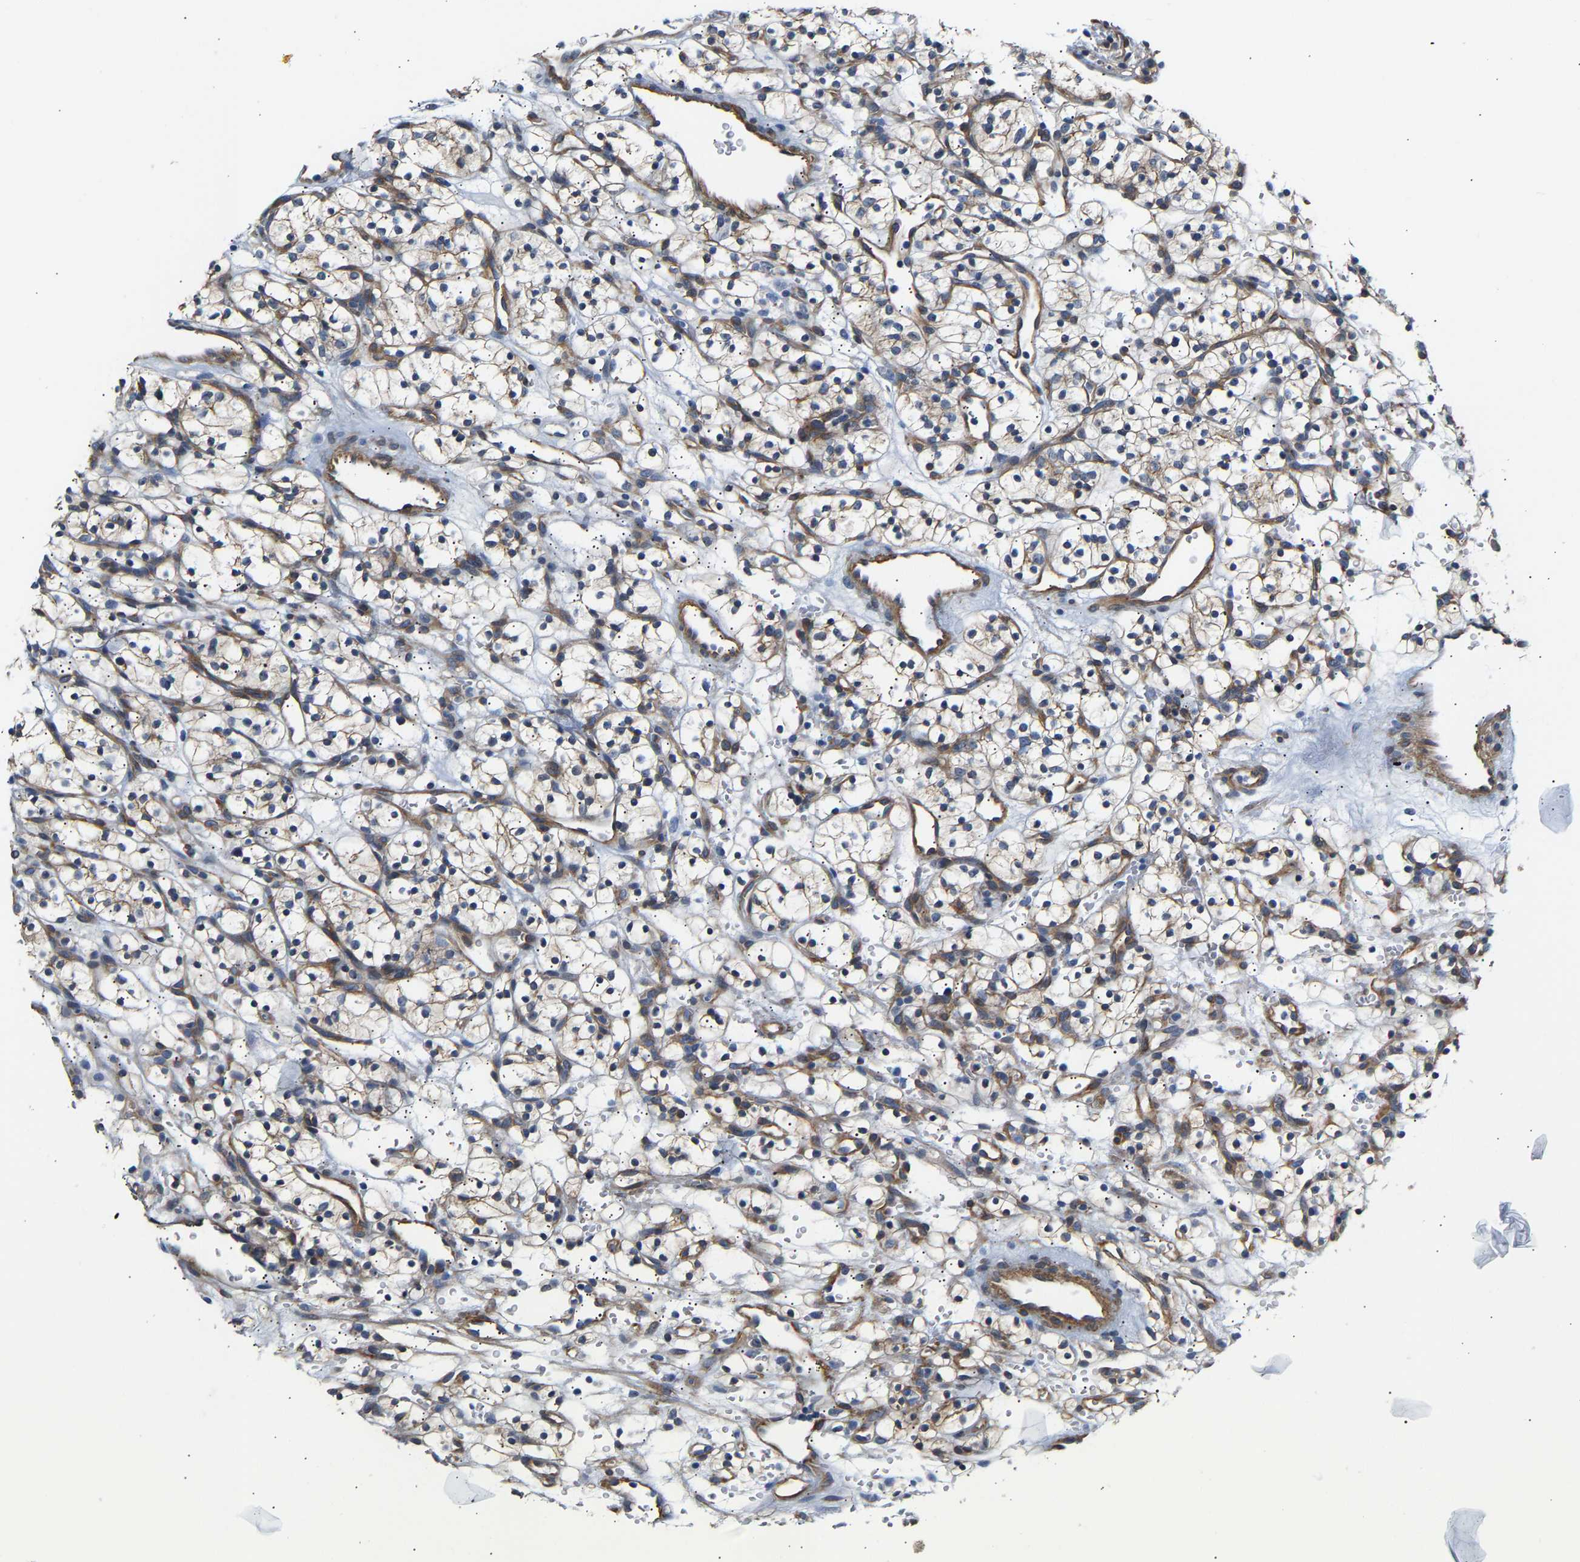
{"staining": {"intensity": "weak", "quantity": ">75%", "location": "cytoplasmic/membranous"}, "tissue": "renal cancer", "cell_type": "Tumor cells", "image_type": "cancer", "snomed": [{"axis": "morphology", "description": "Adenocarcinoma, NOS"}, {"axis": "topography", "description": "Kidney"}], "caption": "Immunohistochemistry (IHC) of renal cancer (adenocarcinoma) demonstrates low levels of weak cytoplasmic/membranous positivity in about >75% of tumor cells.", "gene": "PAWR", "patient": {"sex": "female", "age": 57}}